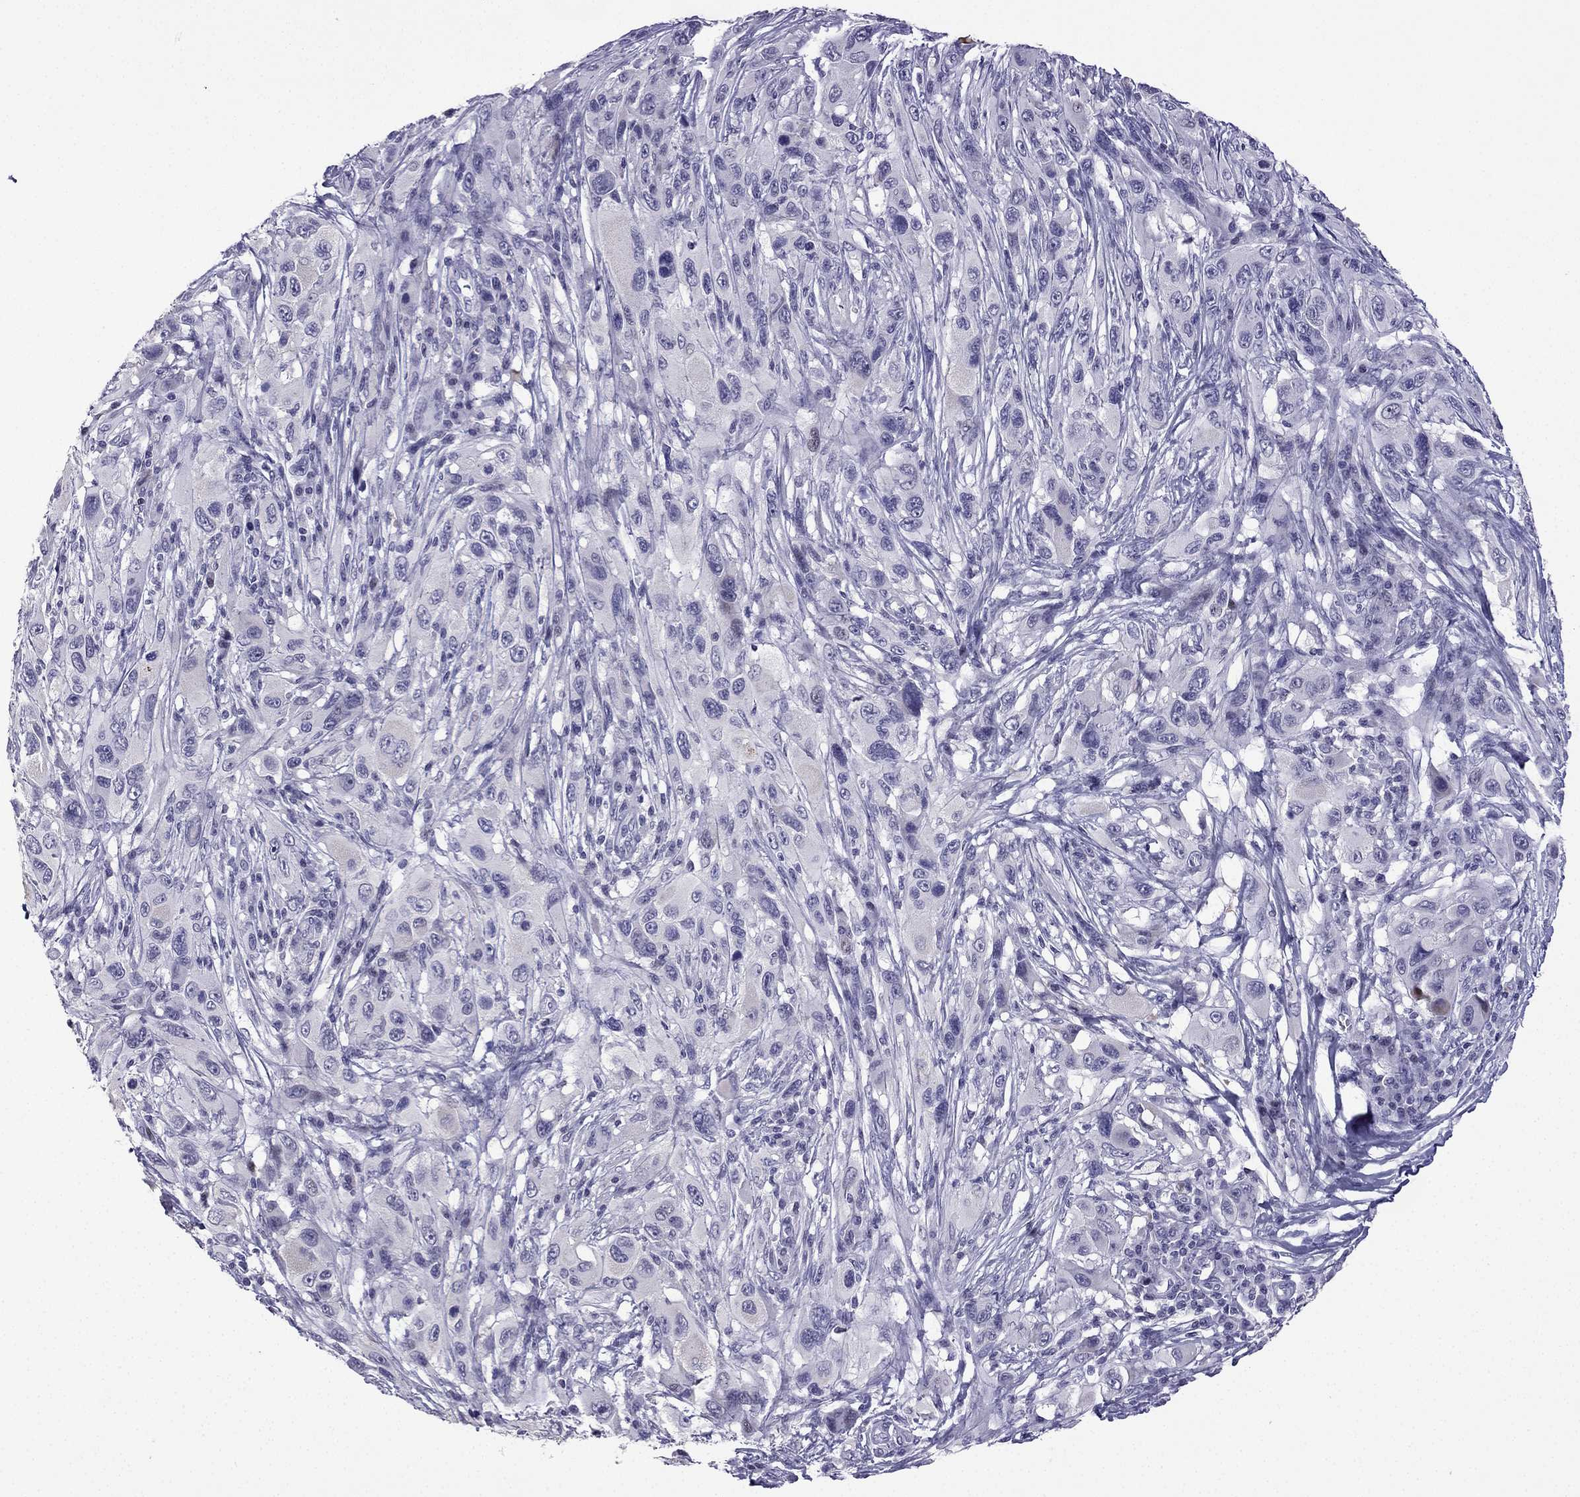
{"staining": {"intensity": "negative", "quantity": "none", "location": "none"}, "tissue": "melanoma", "cell_type": "Tumor cells", "image_type": "cancer", "snomed": [{"axis": "morphology", "description": "Malignant melanoma, NOS"}, {"axis": "topography", "description": "Skin"}], "caption": "IHC micrograph of neoplastic tissue: malignant melanoma stained with DAB displays no significant protein positivity in tumor cells.", "gene": "CFAP70", "patient": {"sex": "male", "age": 53}}